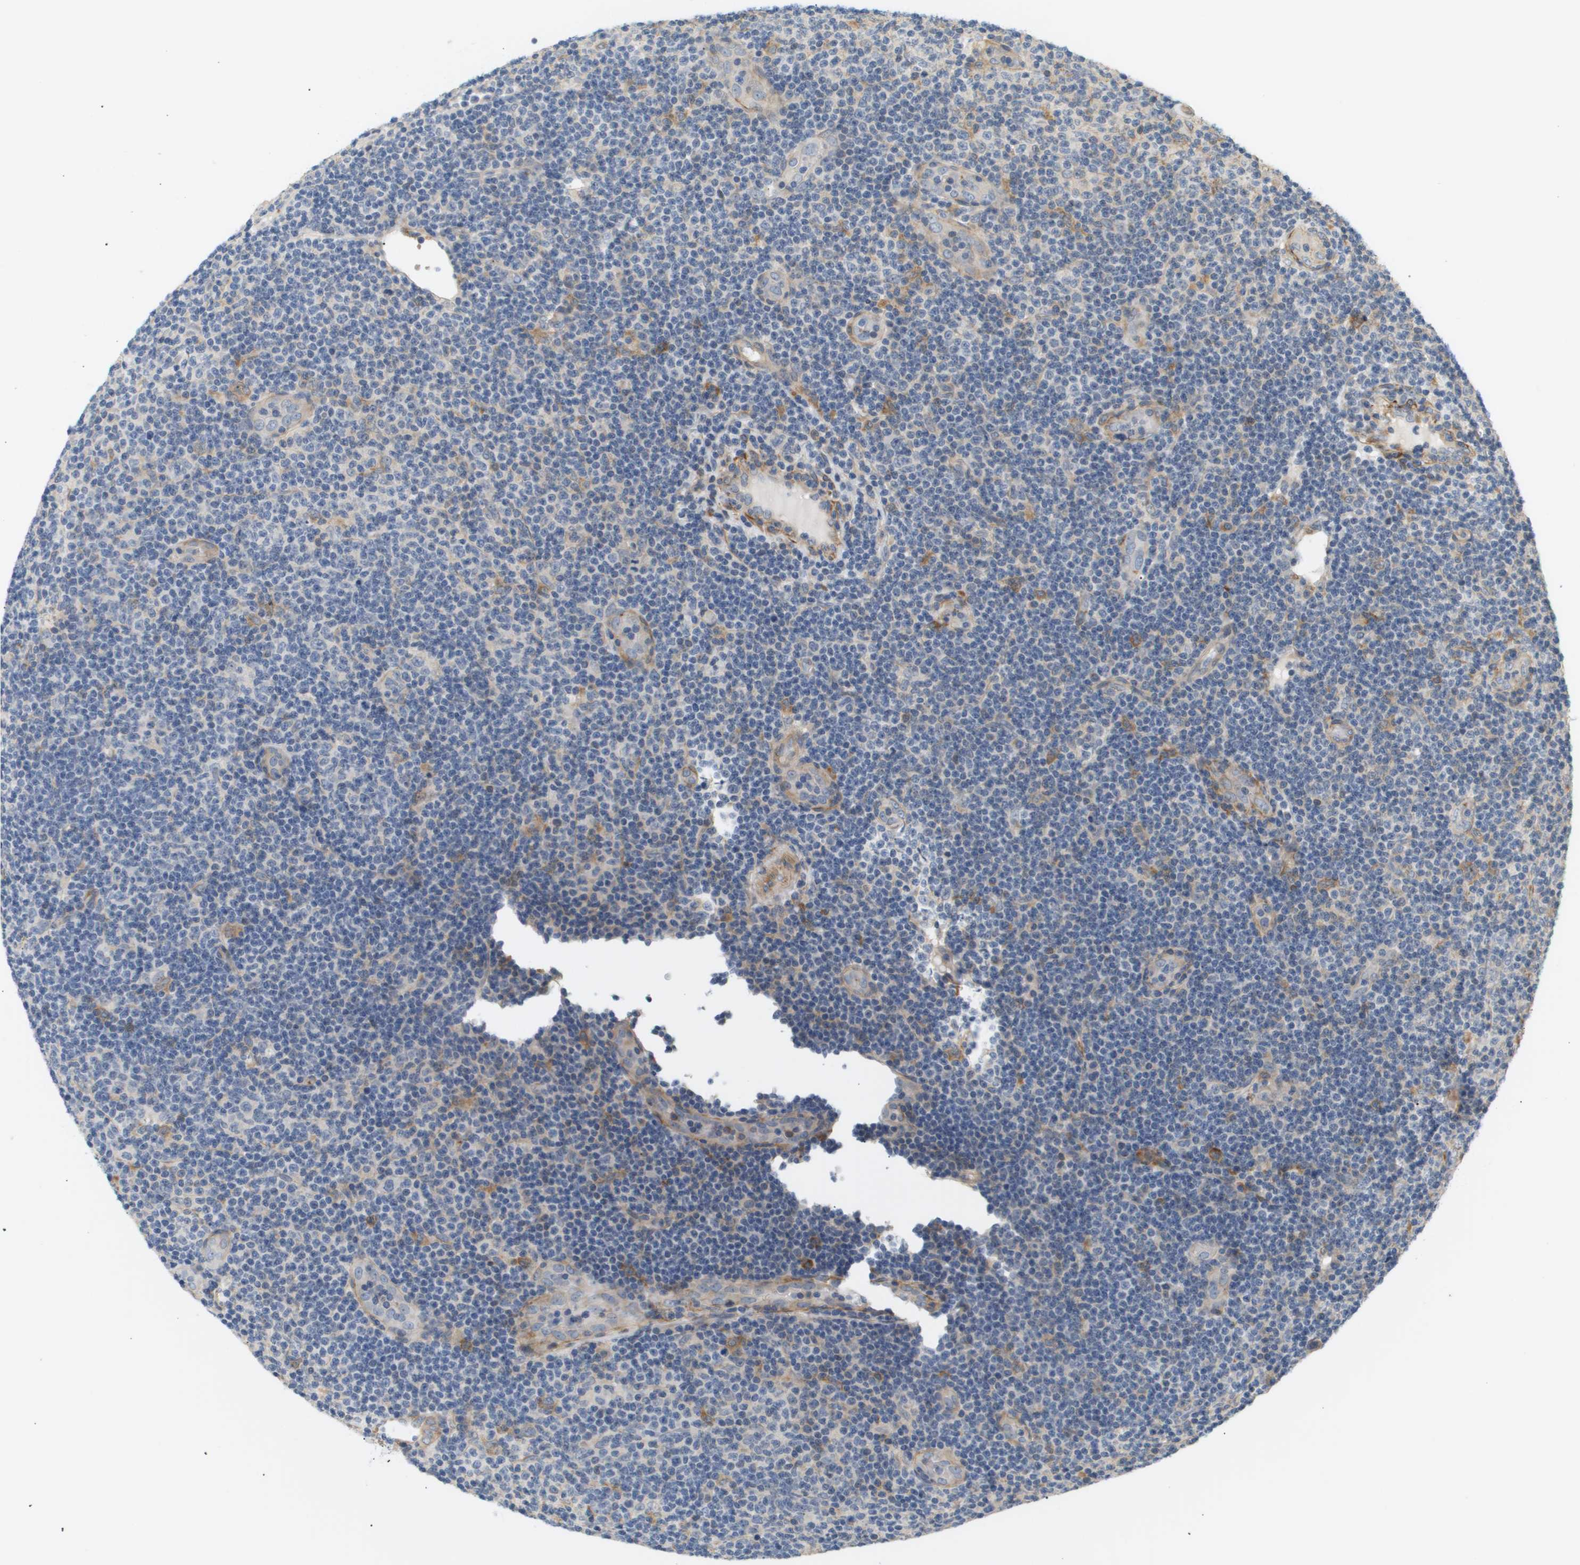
{"staining": {"intensity": "negative", "quantity": "none", "location": "none"}, "tissue": "lymphoma", "cell_type": "Tumor cells", "image_type": "cancer", "snomed": [{"axis": "morphology", "description": "Malignant lymphoma, non-Hodgkin's type, Low grade"}, {"axis": "topography", "description": "Lymph node"}], "caption": "Tumor cells are negative for protein expression in human lymphoma.", "gene": "CORO2B", "patient": {"sex": "male", "age": 83}}